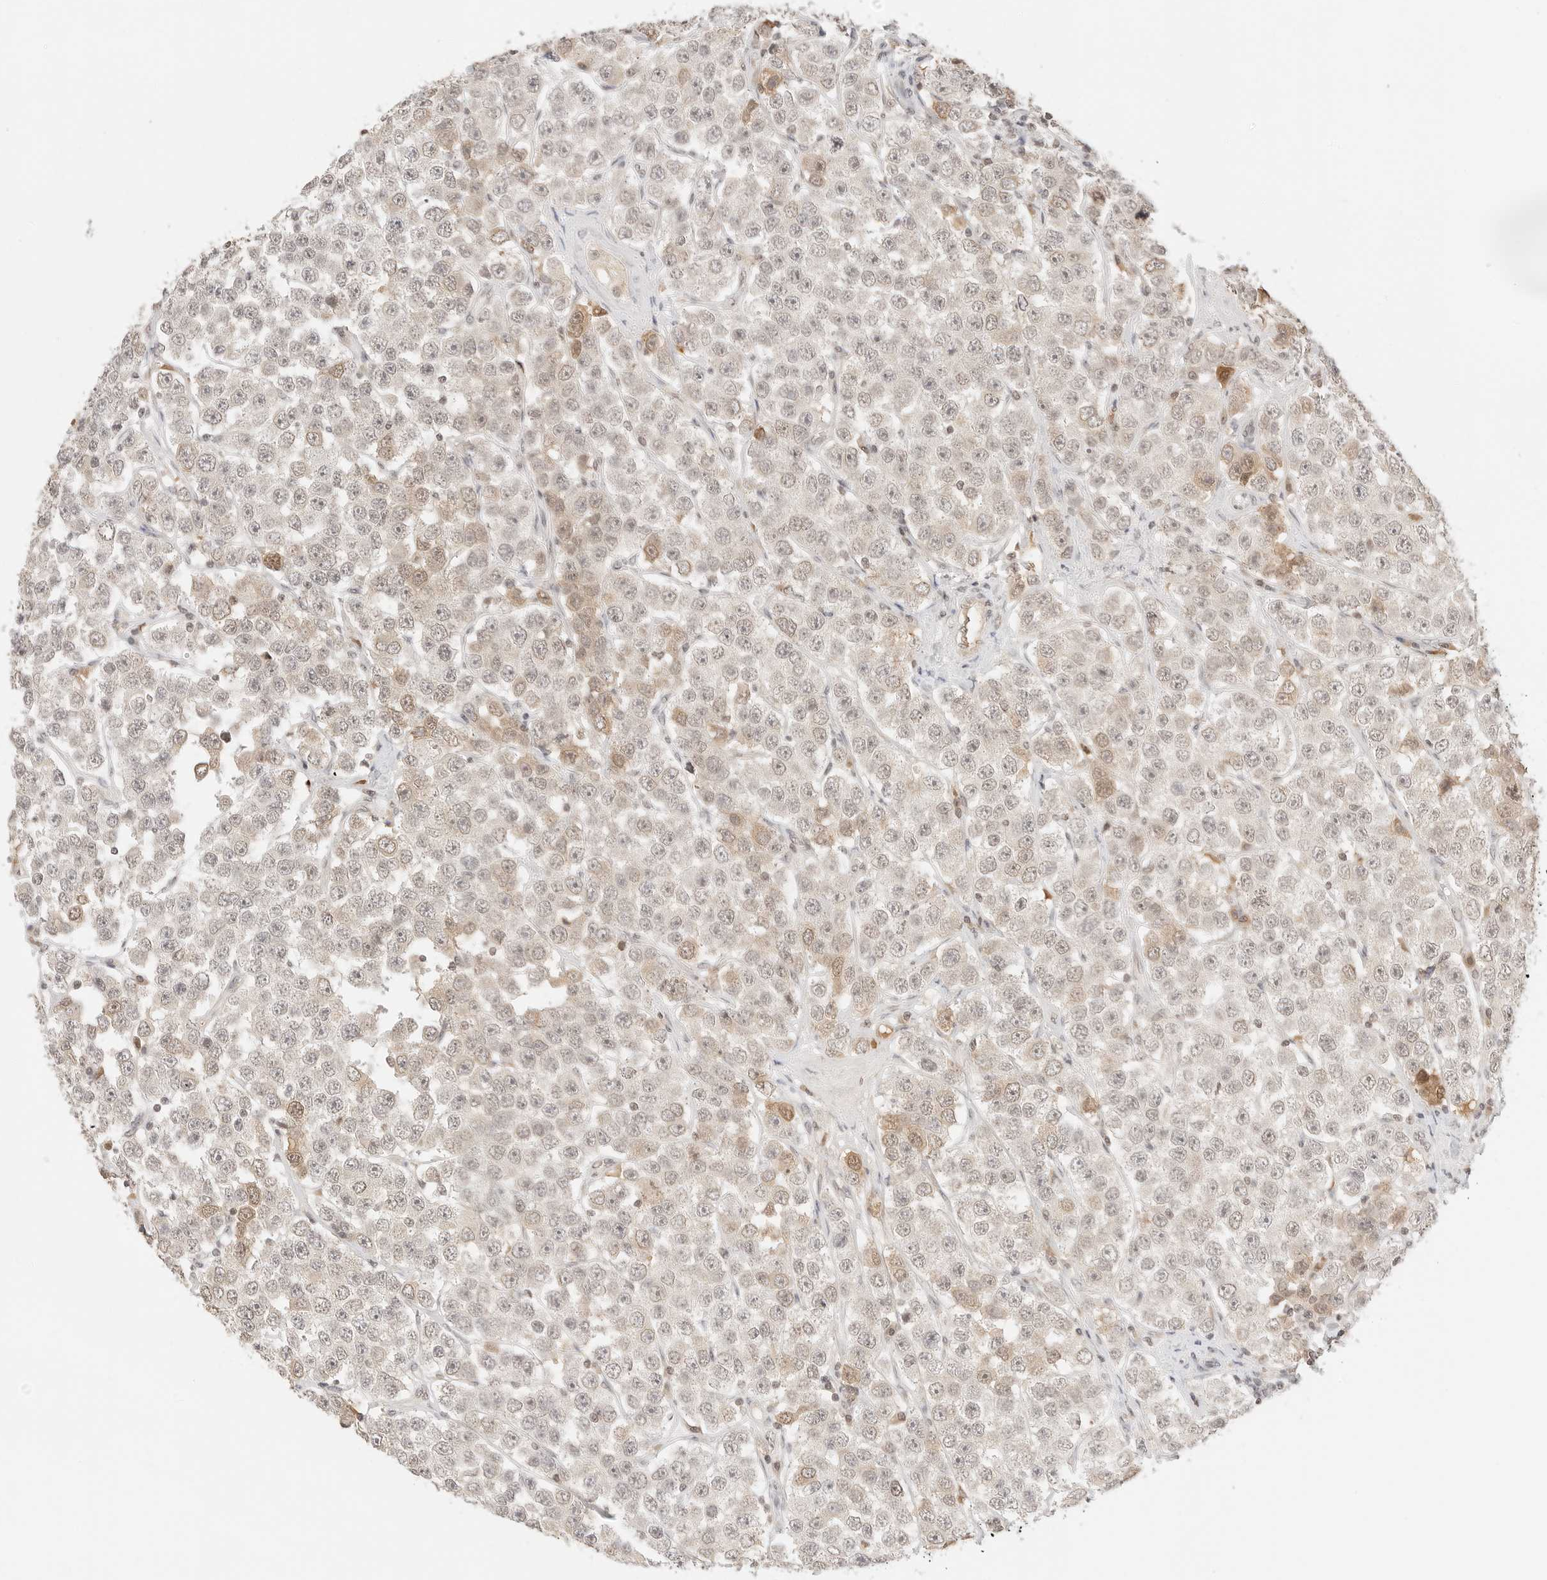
{"staining": {"intensity": "moderate", "quantity": "<25%", "location": "cytoplasmic/membranous"}, "tissue": "testis cancer", "cell_type": "Tumor cells", "image_type": "cancer", "snomed": [{"axis": "morphology", "description": "Seminoma, NOS"}, {"axis": "topography", "description": "Testis"}], "caption": "Immunohistochemistry (IHC) image of human testis cancer stained for a protein (brown), which shows low levels of moderate cytoplasmic/membranous expression in about <25% of tumor cells.", "gene": "SEPTIN4", "patient": {"sex": "male", "age": 28}}